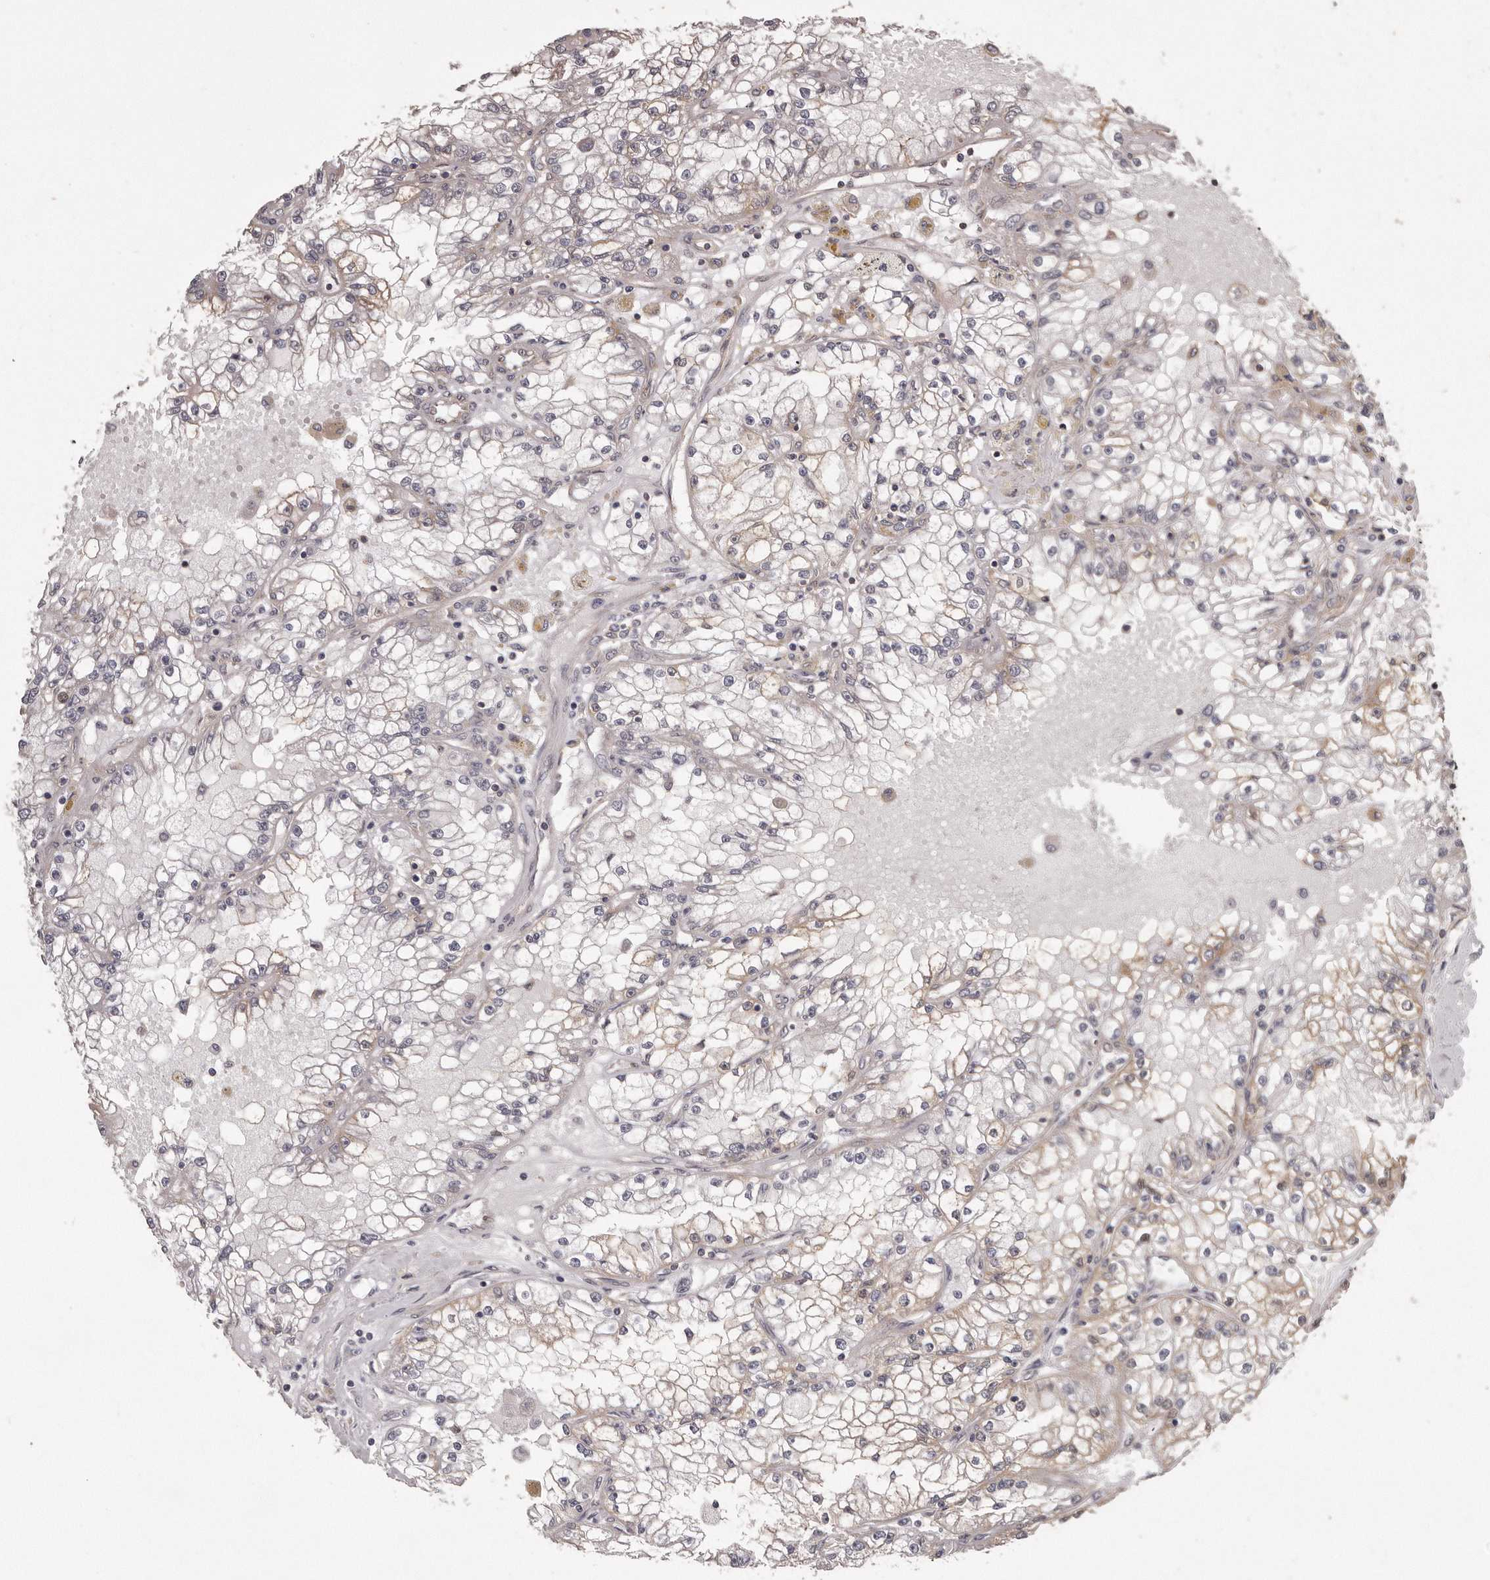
{"staining": {"intensity": "weak", "quantity": "25%-75%", "location": "cytoplasmic/membranous"}, "tissue": "renal cancer", "cell_type": "Tumor cells", "image_type": "cancer", "snomed": [{"axis": "morphology", "description": "Adenocarcinoma, NOS"}, {"axis": "topography", "description": "Kidney"}], "caption": "Immunohistochemistry (IHC) (DAB) staining of renal cancer demonstrates weak cytoplasmic/membranous protein positivity in about 25%-75% of tumor cells. The staining was performed using DAB, with brown indicating positive protein expression. Nuclei are stained blue with hematoxylin.", "gene": "ARMCX1", "patient": {"sex": "male", "age": 56}}